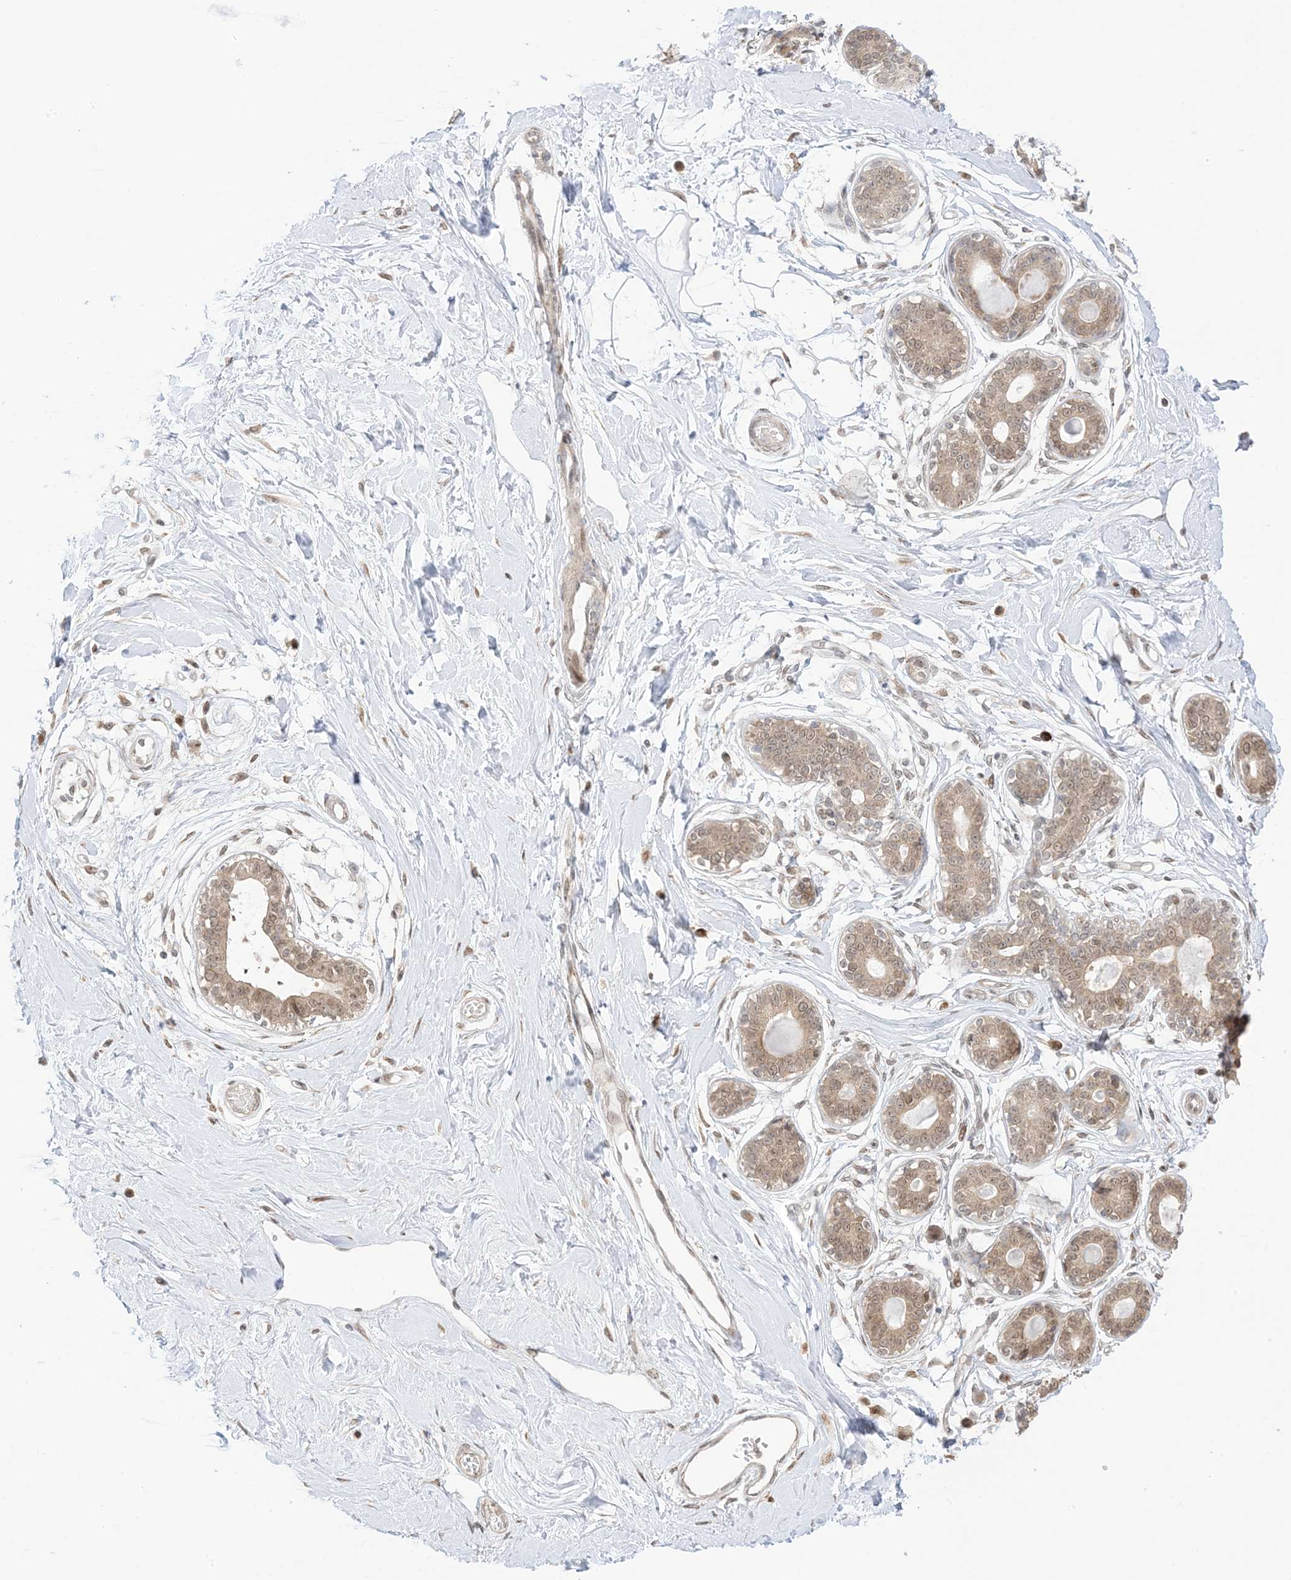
{"staining": {"intensity": "weak", "quantity": ">75%", "location": "nuclear"}, "tissue": "breast", "cell_type": "Adipocytes", "image_type": "normal", "snomed": [{"axis": "morphology", "description": "Normal tissue, NOS"}, {"axis": "topography", "description": "Breast"}], "caption": "Adipocytes reveal low levels of weak nuclear expression in about >75% of cells in unremarkable human breast. The staining is performed using DAB (3,3'-diaminobenzidine) brown chromogen to label protein expression. The nuclei are counter-stained blue using hematoxylin.", "gene": "UBE2E2", "patient": {"sex": "female", "age": 45}}